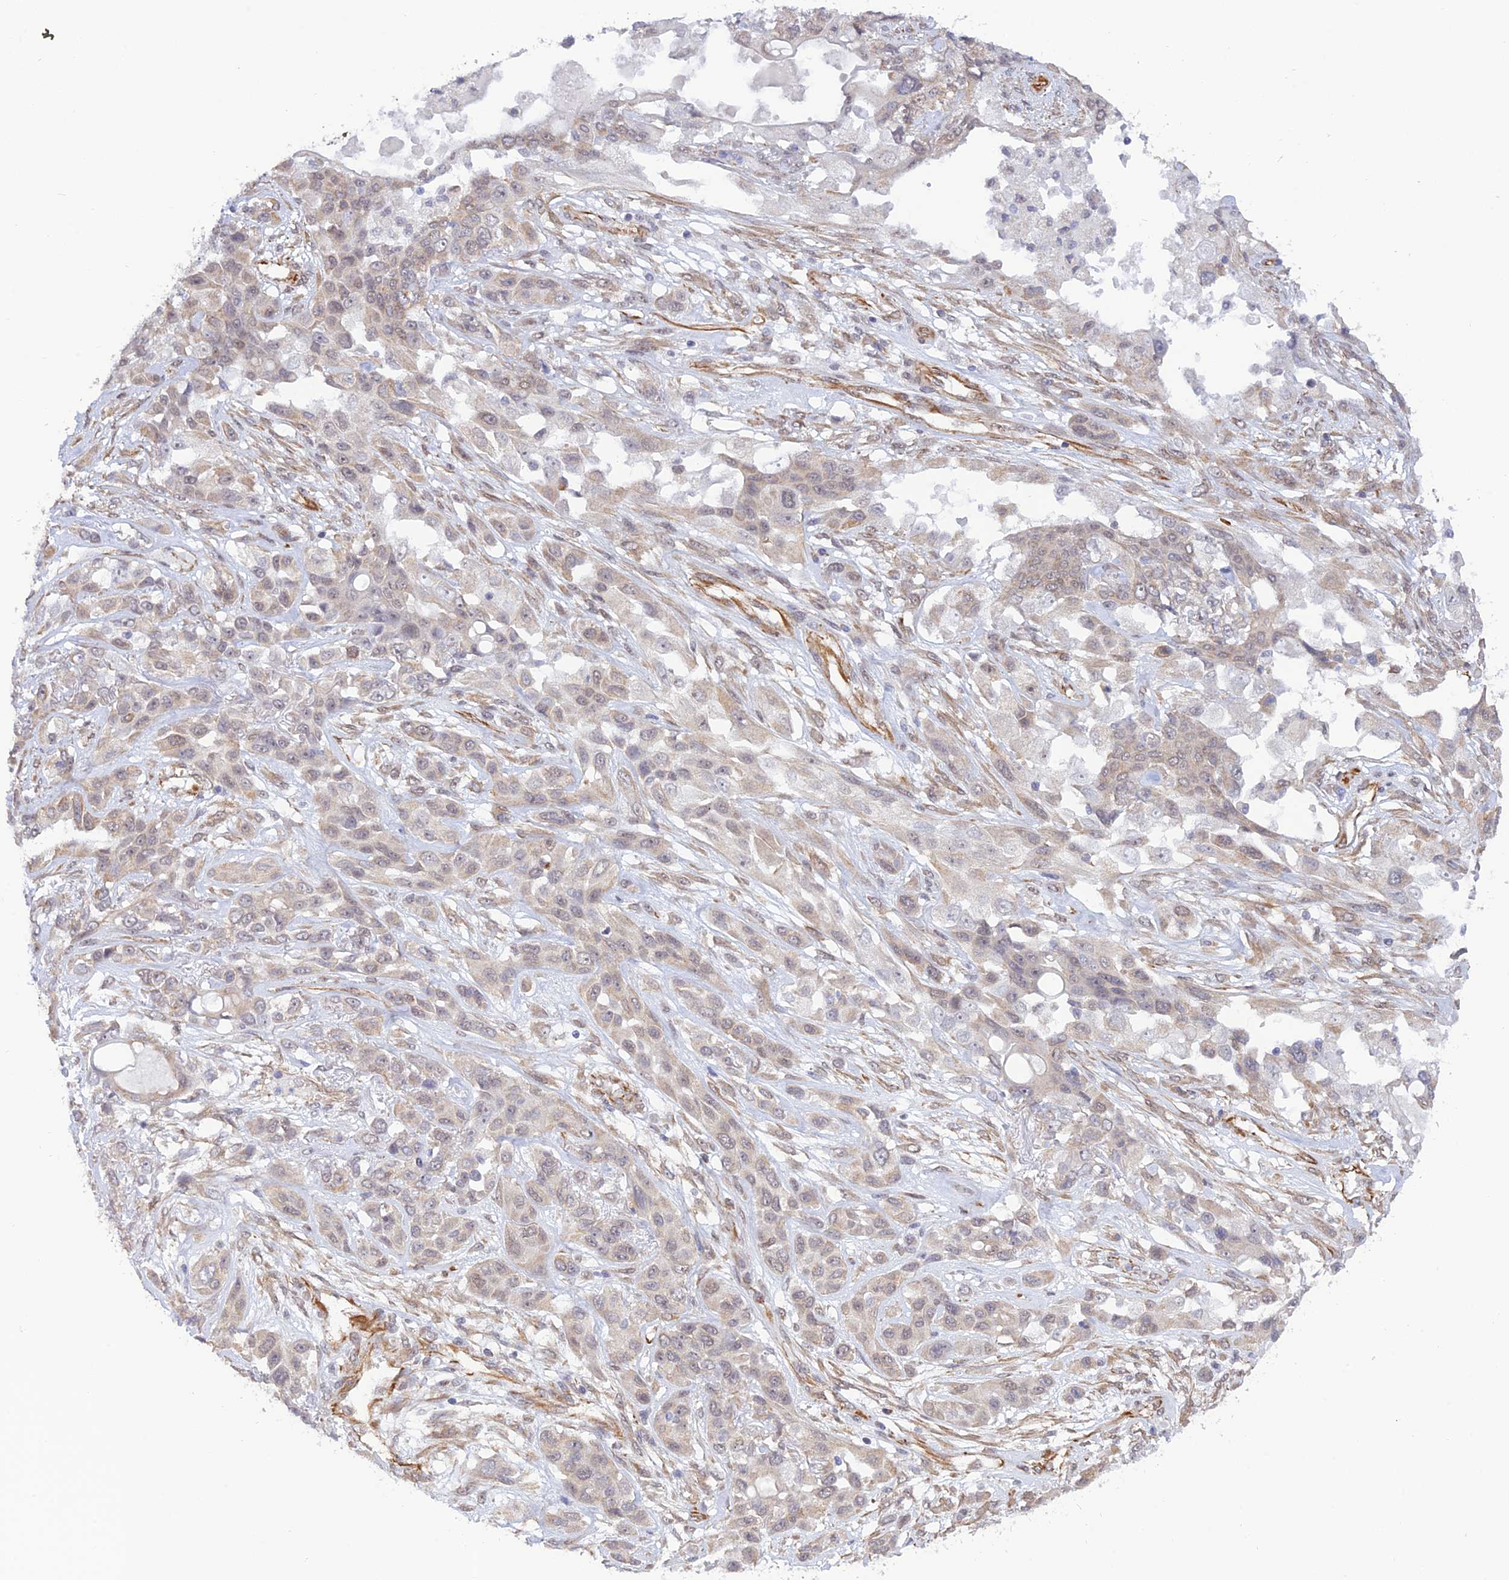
{"staining": {"intensity": "weak", "quantity": "<25%", "location": "cytoplasmic/membranous,nuclear"}, "tissue": "lung cancer", "cell_type": "Tumor cells", "image_type": "cancer", "snomed": [{"axis": "morphology", "description": "Squamous cell carcinoma, NOS"}, {"axis": "topography", "description": "Lung"}], "caption": "IHC image of neoplastic tissue: human lung cancer (squamous cell carcinoma) stained with DAB (3,3'-diaminobenzidine) shows no significant protein expression in tumor cells.", "gene": "PAGR1", "patient": {"sex": "female", "age": 70}}